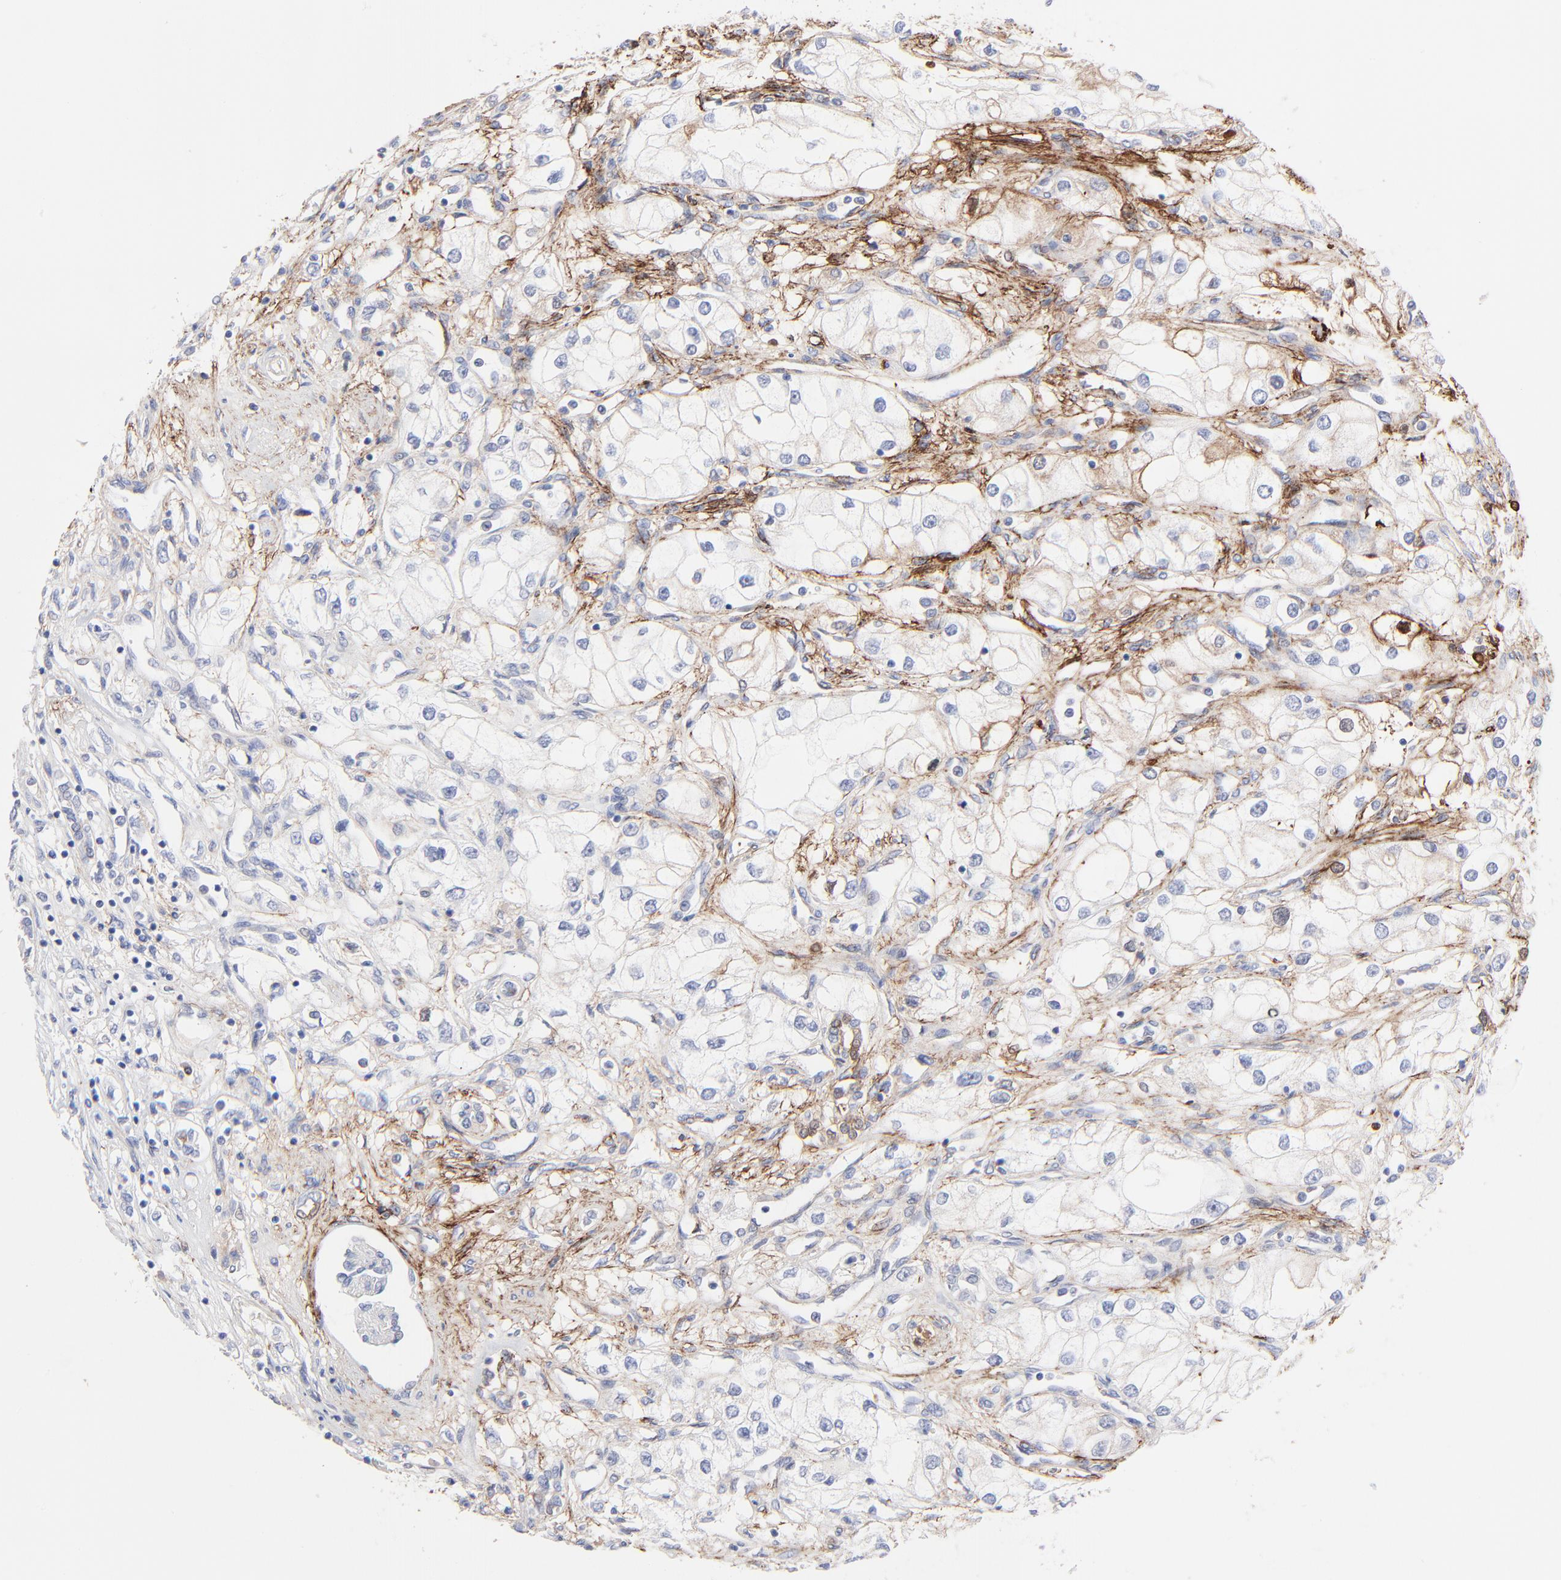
{"staining": {"intensity": "negative", "quantity": "none", "location": "none"}, "tissue": "renal cancer", "cell_type": "Tumor cells", "image_type": "cancer", "snomed": [{"axis": "morphology", "description": "Adenocarcinoma, NOS"}, {"axis": "topography", "description": "Kidney"}], "caption": "Micrograph shows no significant protein staining in tumor cells of renal cancer. The staining is performed using DAB brown chromogen with nuclei counter-stained in using hematoxylin.", "gene": "FBLN2", "patient": {"sex": "male", "age": 57}}